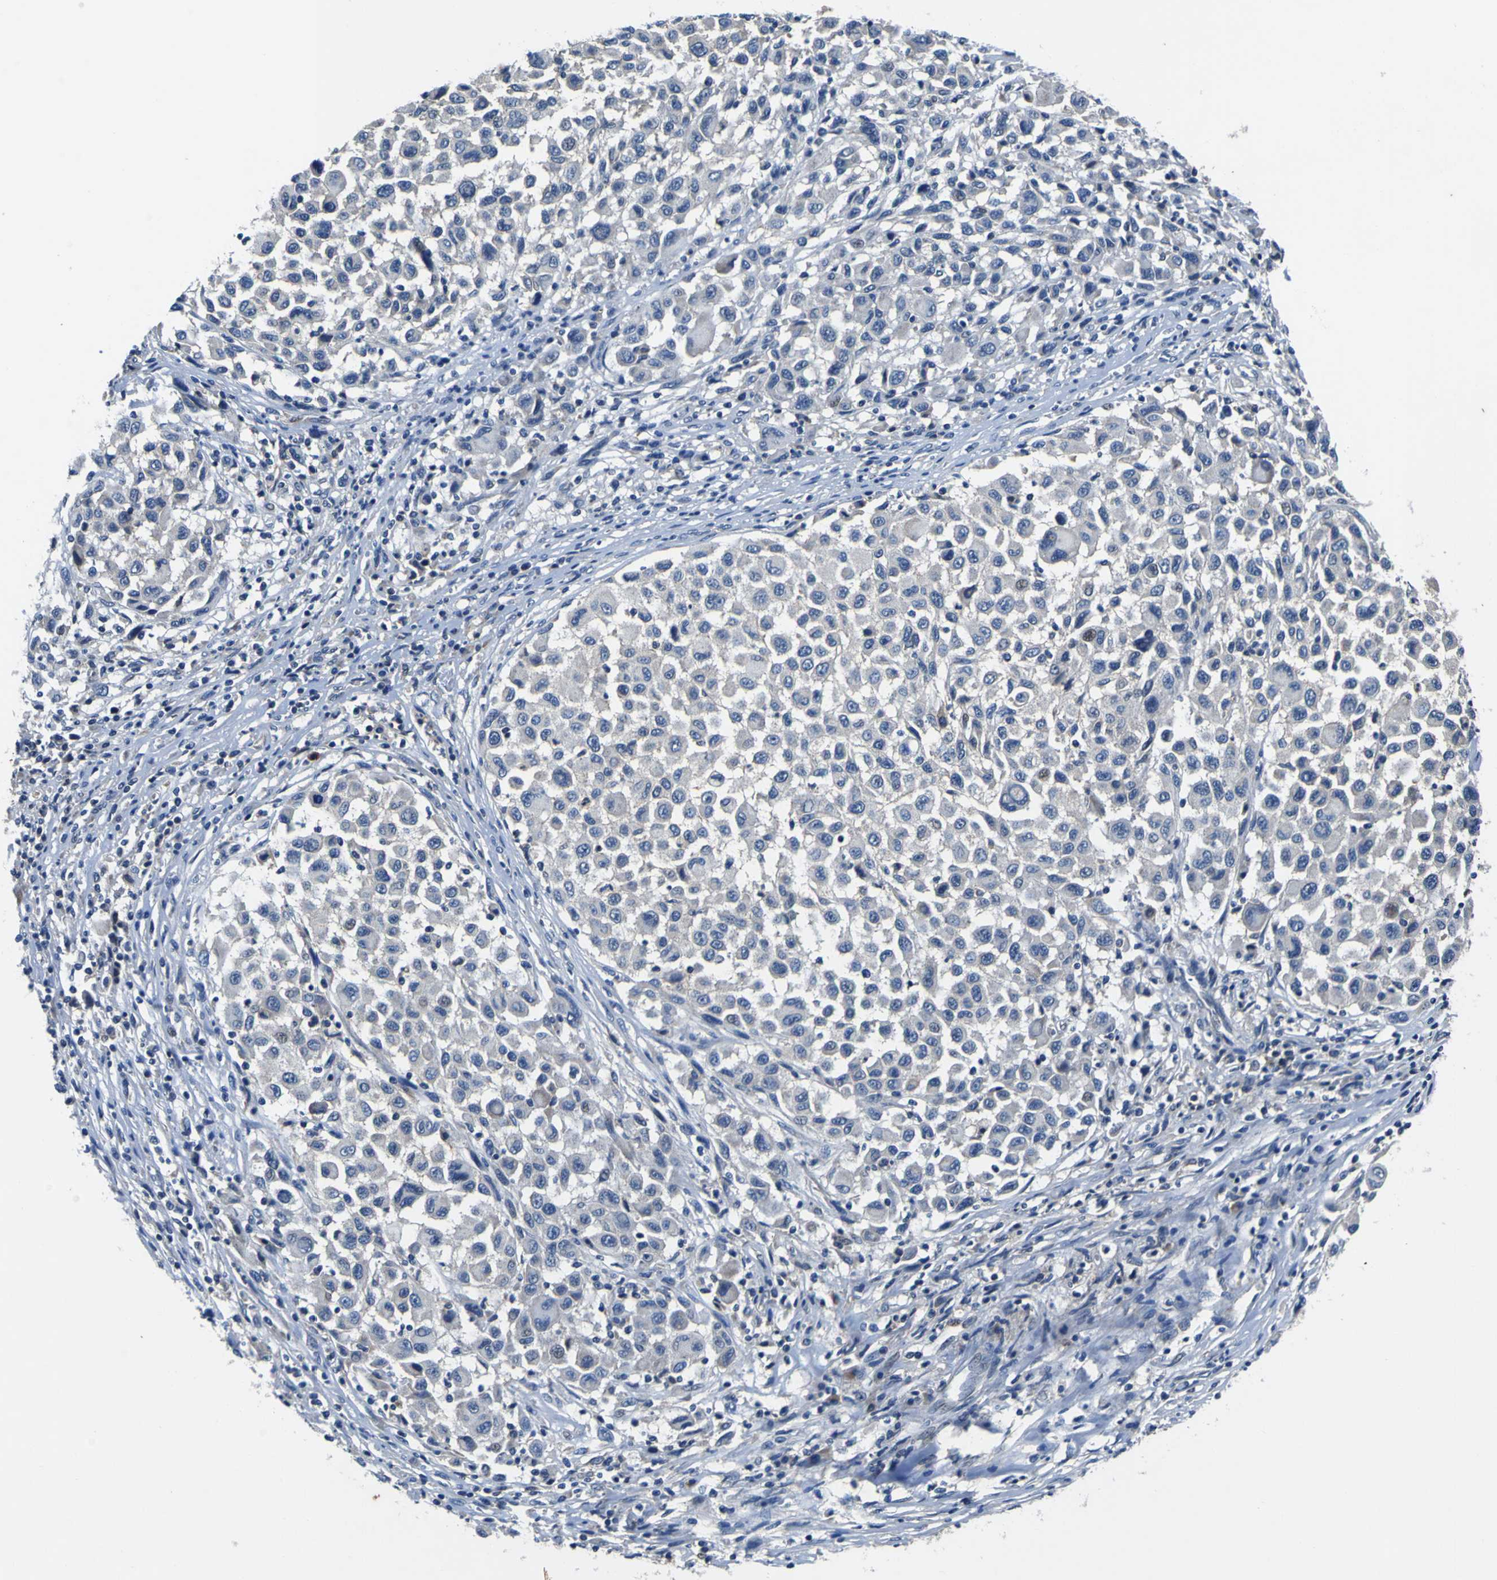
{"staining": {"intensity": "negative", "quantity": "none", "location": "none"}, "tissue": "melanoma", "cell_type": "Tumor cells", "image_type": "cancer", "snomed": [{"axis": "morphology", "description": "Malignant melanoma, Metastatic site"}, {"axis": "topography", "description": "Lymph node"}], "caption": "Image shows no protein expression in tumor cells of melanoma tissue.", "gene": "EPHB4", "patient": {"sex": "male", "age": 61}}